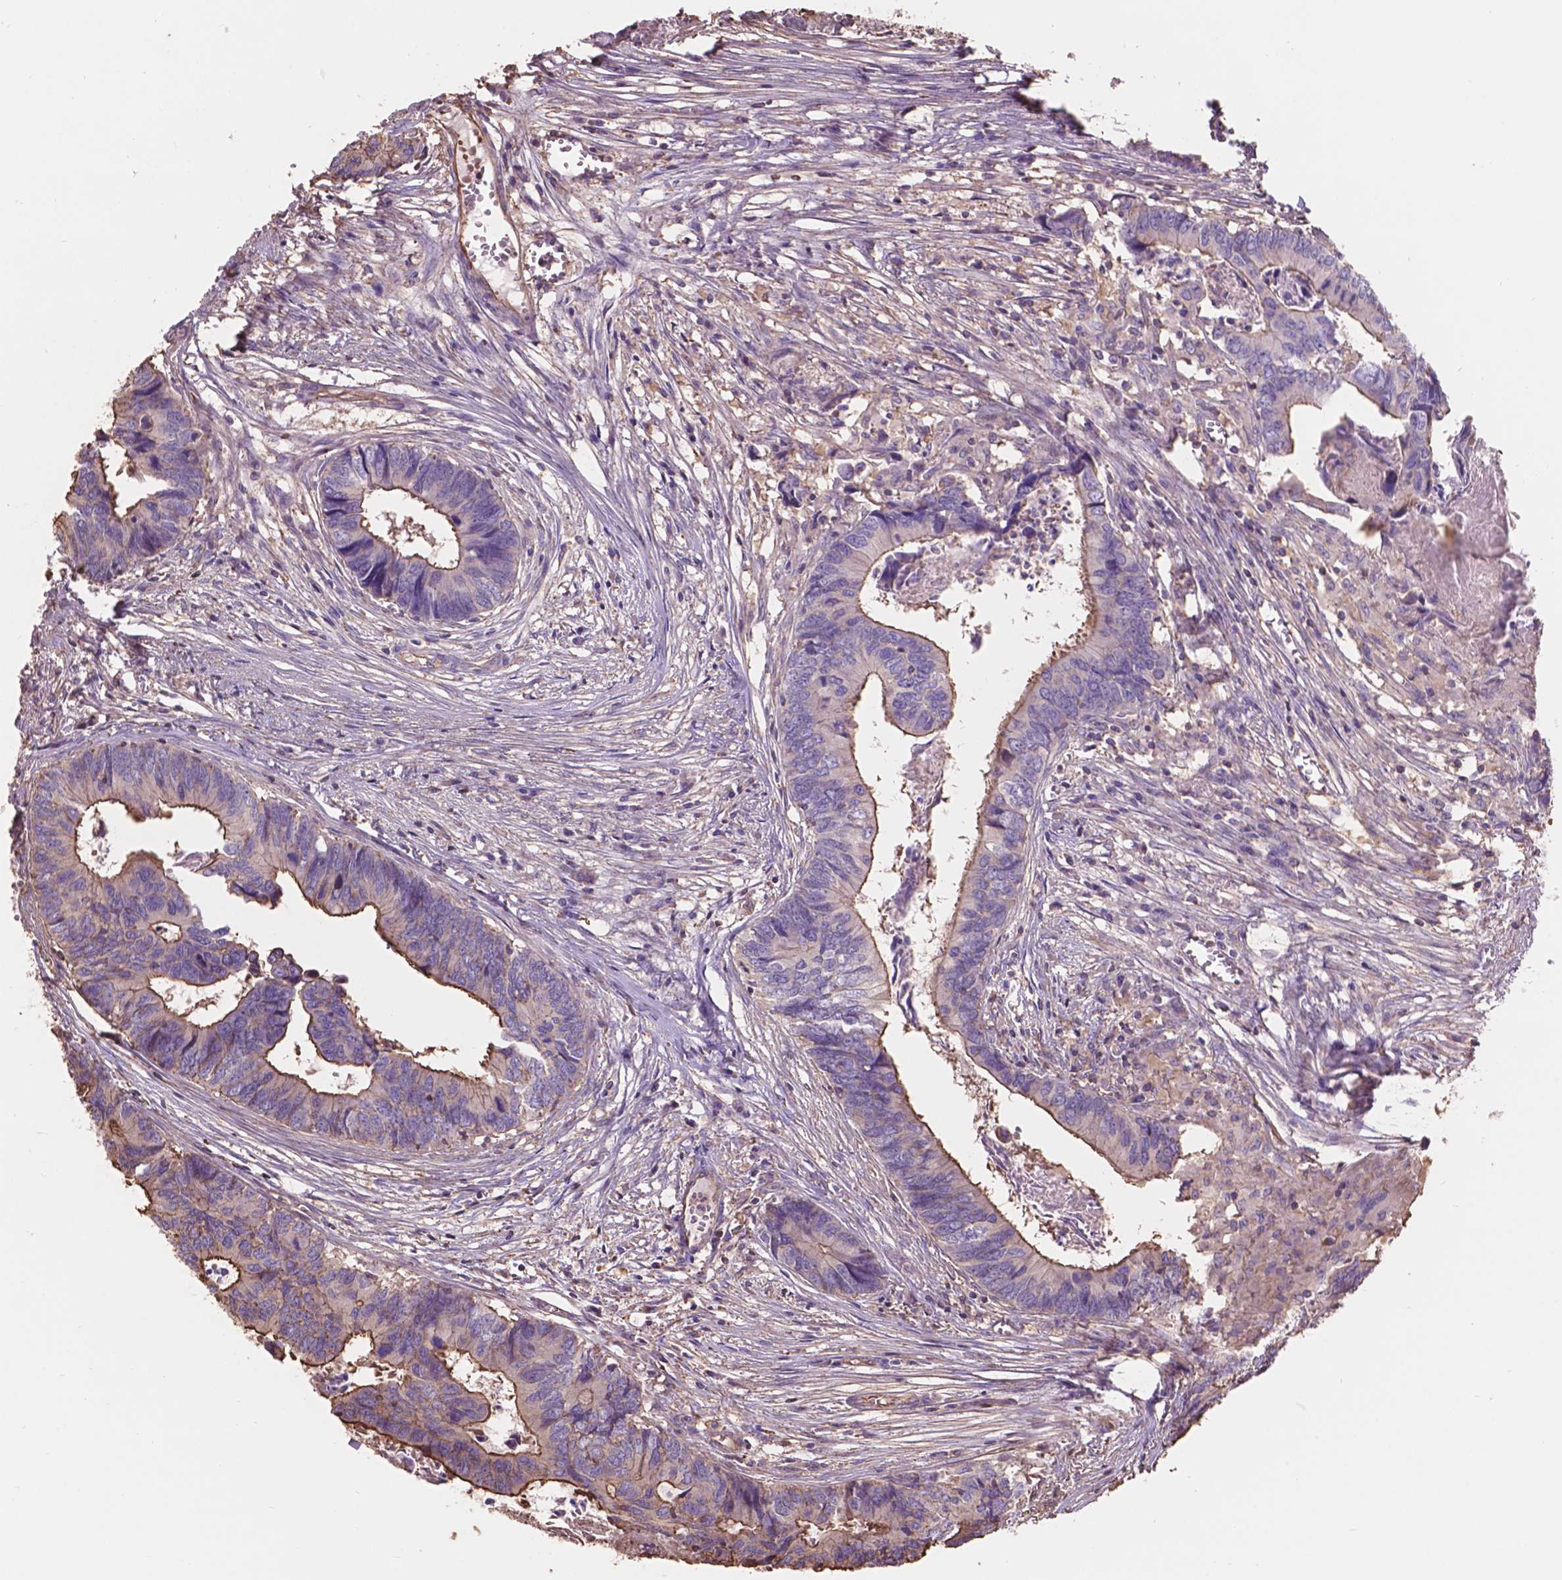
{"staining": {"intensity": "moderate", "quantity": "25%-75%", "location": "cytoplasmic/membranous"}, "tissue": "colorectal cancer", "cell_type": "Tumor cells", "image_type": "cancer", "snomed": [{"axis": "morphology", "description": "Adenocarcinoma, NOS"}, {"axis": "topography", "description": "Colon"}], "caption": "DAB (3,3'-diaminobenzidine) immunohistochemical staining of colorectal adenocarcinoma exhibits moderate cytoplasmic/membranous protein positivity in about 25%-75% of tumor cells.", "gene": "NIPA2", "patient": {"sex": "female", "age": 82}}